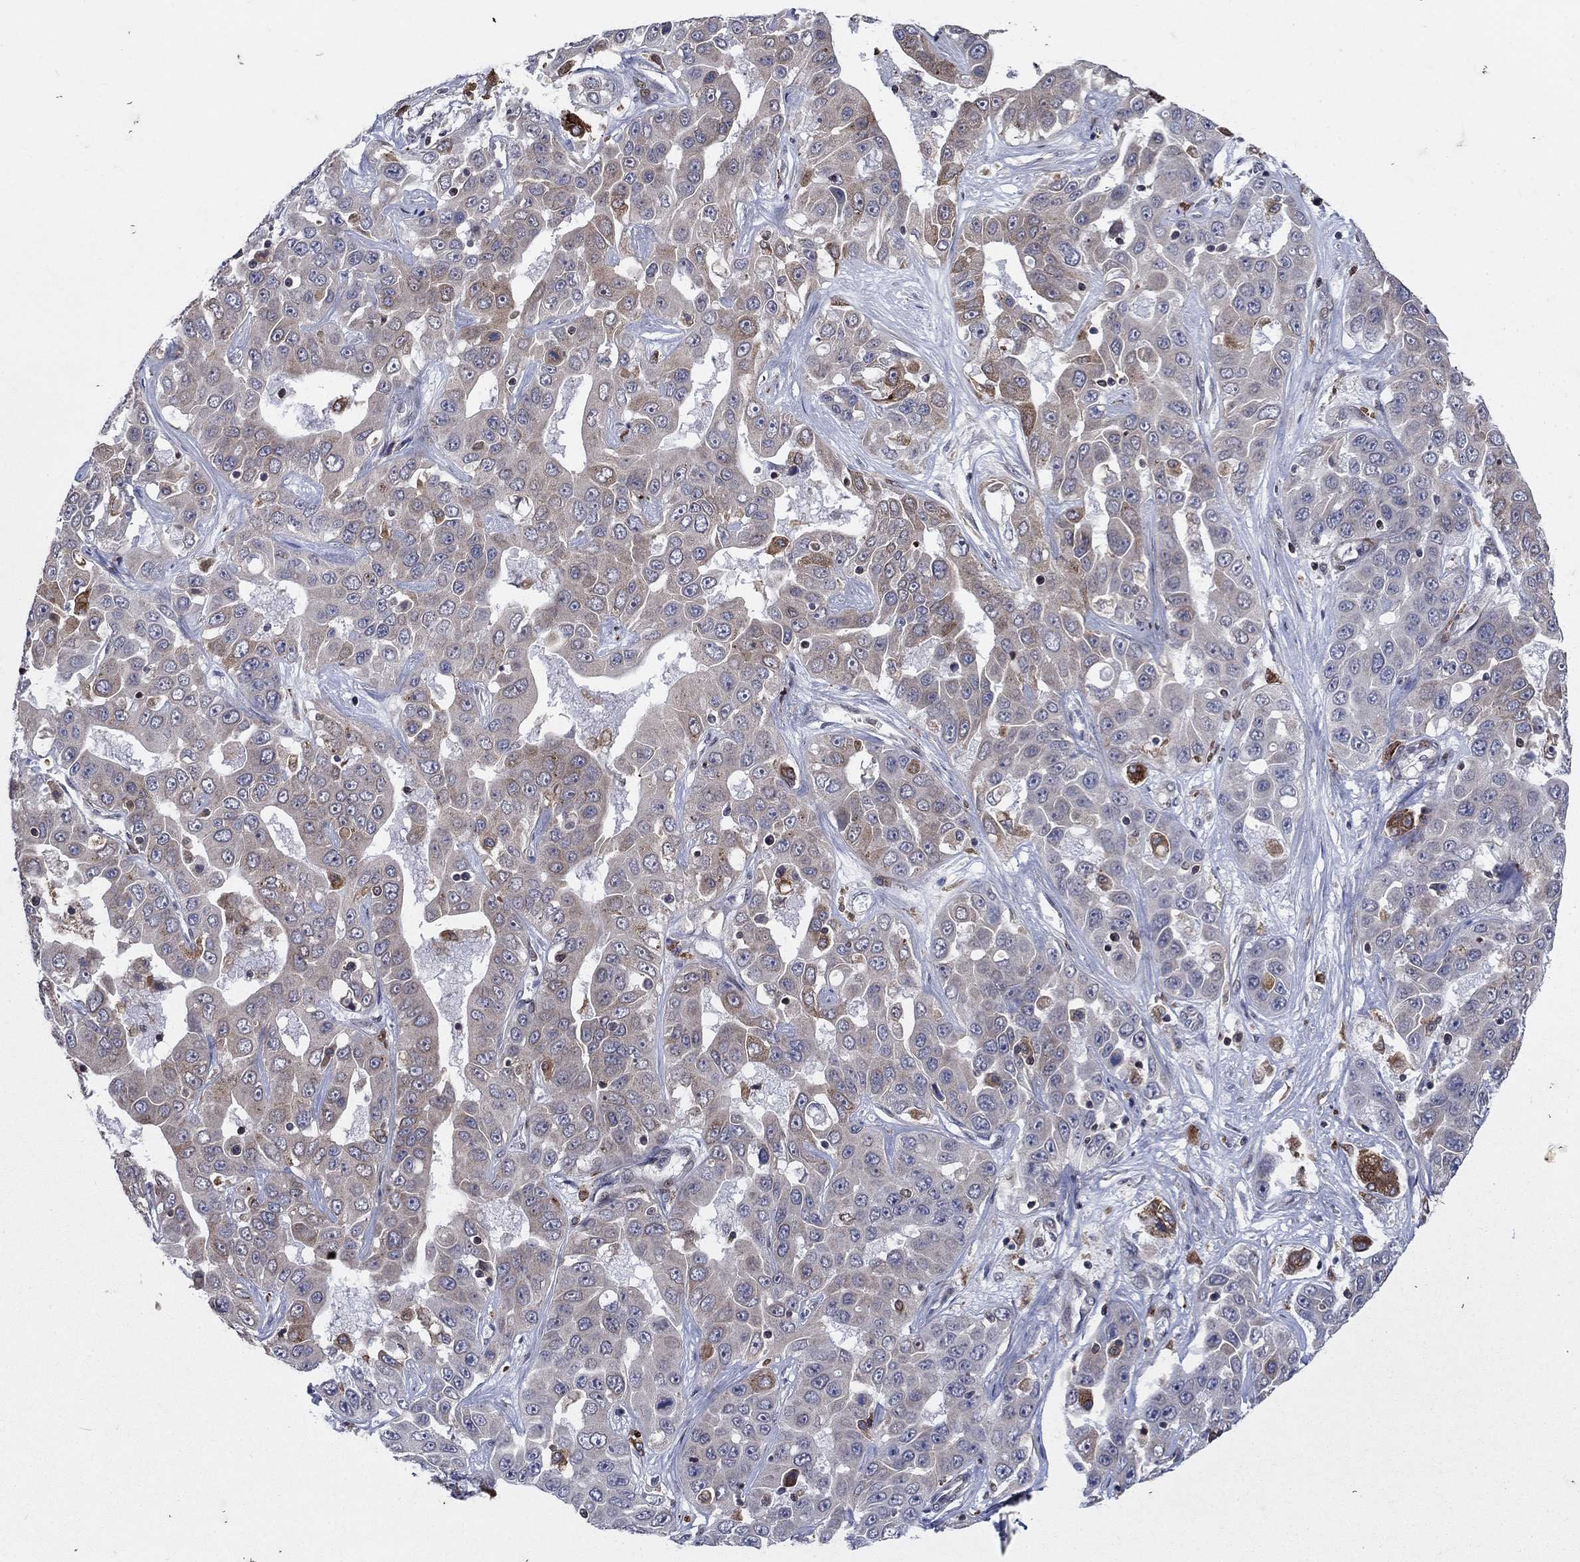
{"staining": {"intensity": "moderate", "quantity": "<25%", "location": "cytoplasmic/membranous"}, "tissue": "liver cancer", "cell_type": "Tumor cells", "image_type": "cancer", "snomed": [{"axis": "morphology", "description": "Cholangiocarcinoma"}, {"axis": "topography", "description": "Liver"}], "caption": "Immunohistochemical staining of liver cancer (cholangiocarcinoma) demonstrates low levels of moderate cytoplasmic/membranous expression in about <25% of tumor cells. (Stains: DAB in brown, nuclei in blue, Microscopy: brightfield microscopy at high magnification).", "gene": "DHRS7", "patient": {"sex": "female", "age": 52}}